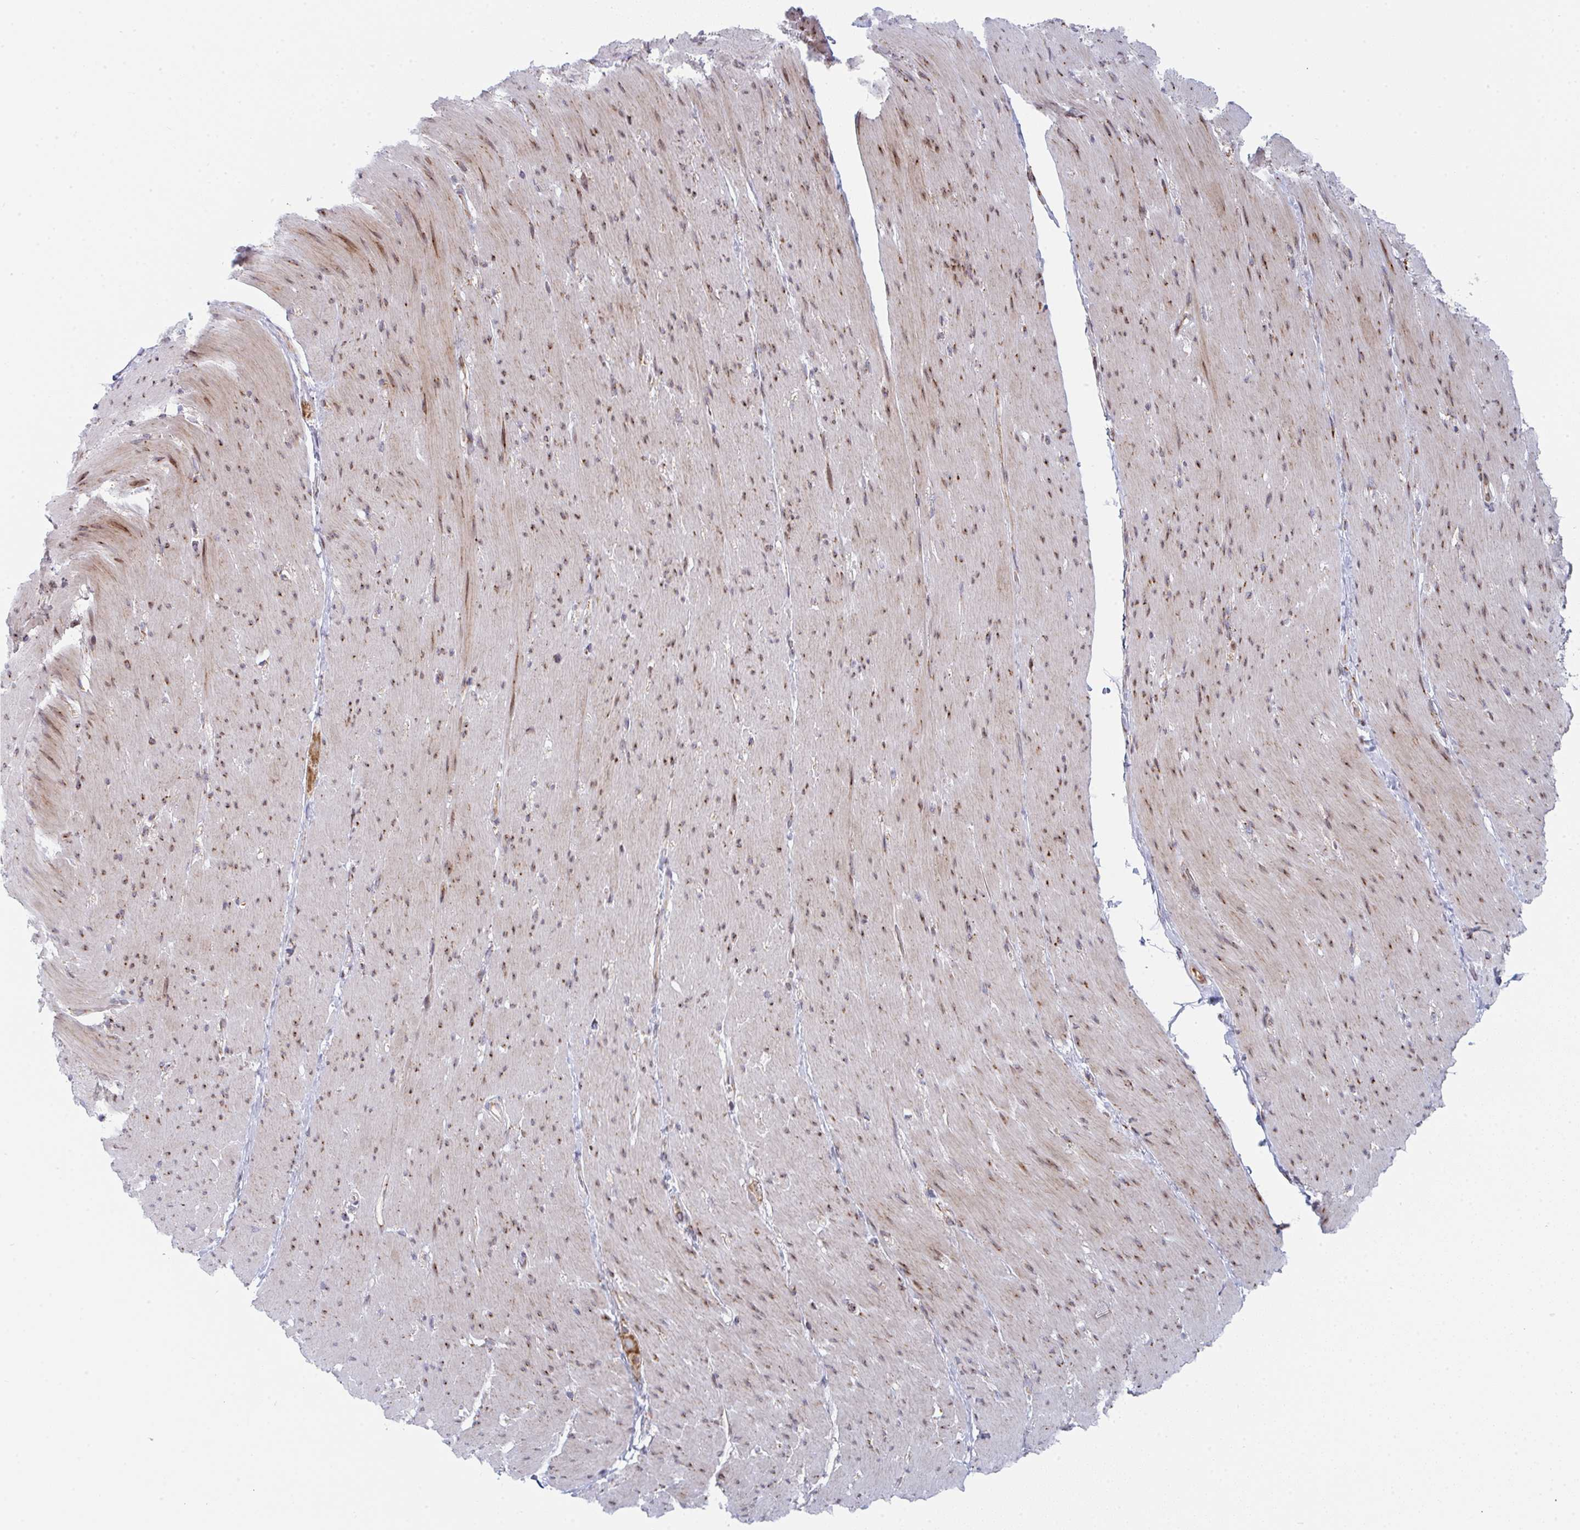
{"staining": {"intensity": "moderate", "quantity": "25%-75%", "location": "cytoplasmic/membranous"}, "tissue": "smooth muscle", "cell_type": "Smooth muscle cells", "image_type": "normal", "snomed": [{"axis": "morphology", "description": "Normal tissue, NOS"}, {"axis": "topography", "description": "Smooth muscle"}, {"axis": "topography", "description": "Rectum"}], "caption": "IHC micrograph of benign human smooth muscle stained for a protein (brown), which shows medium levels of moderate cytoplasmic/membranous staining in approximately 25%-75% of smooth muscle cells.", "gene": "PRKCH", "patient": {"sex": "male", "age": 53}}